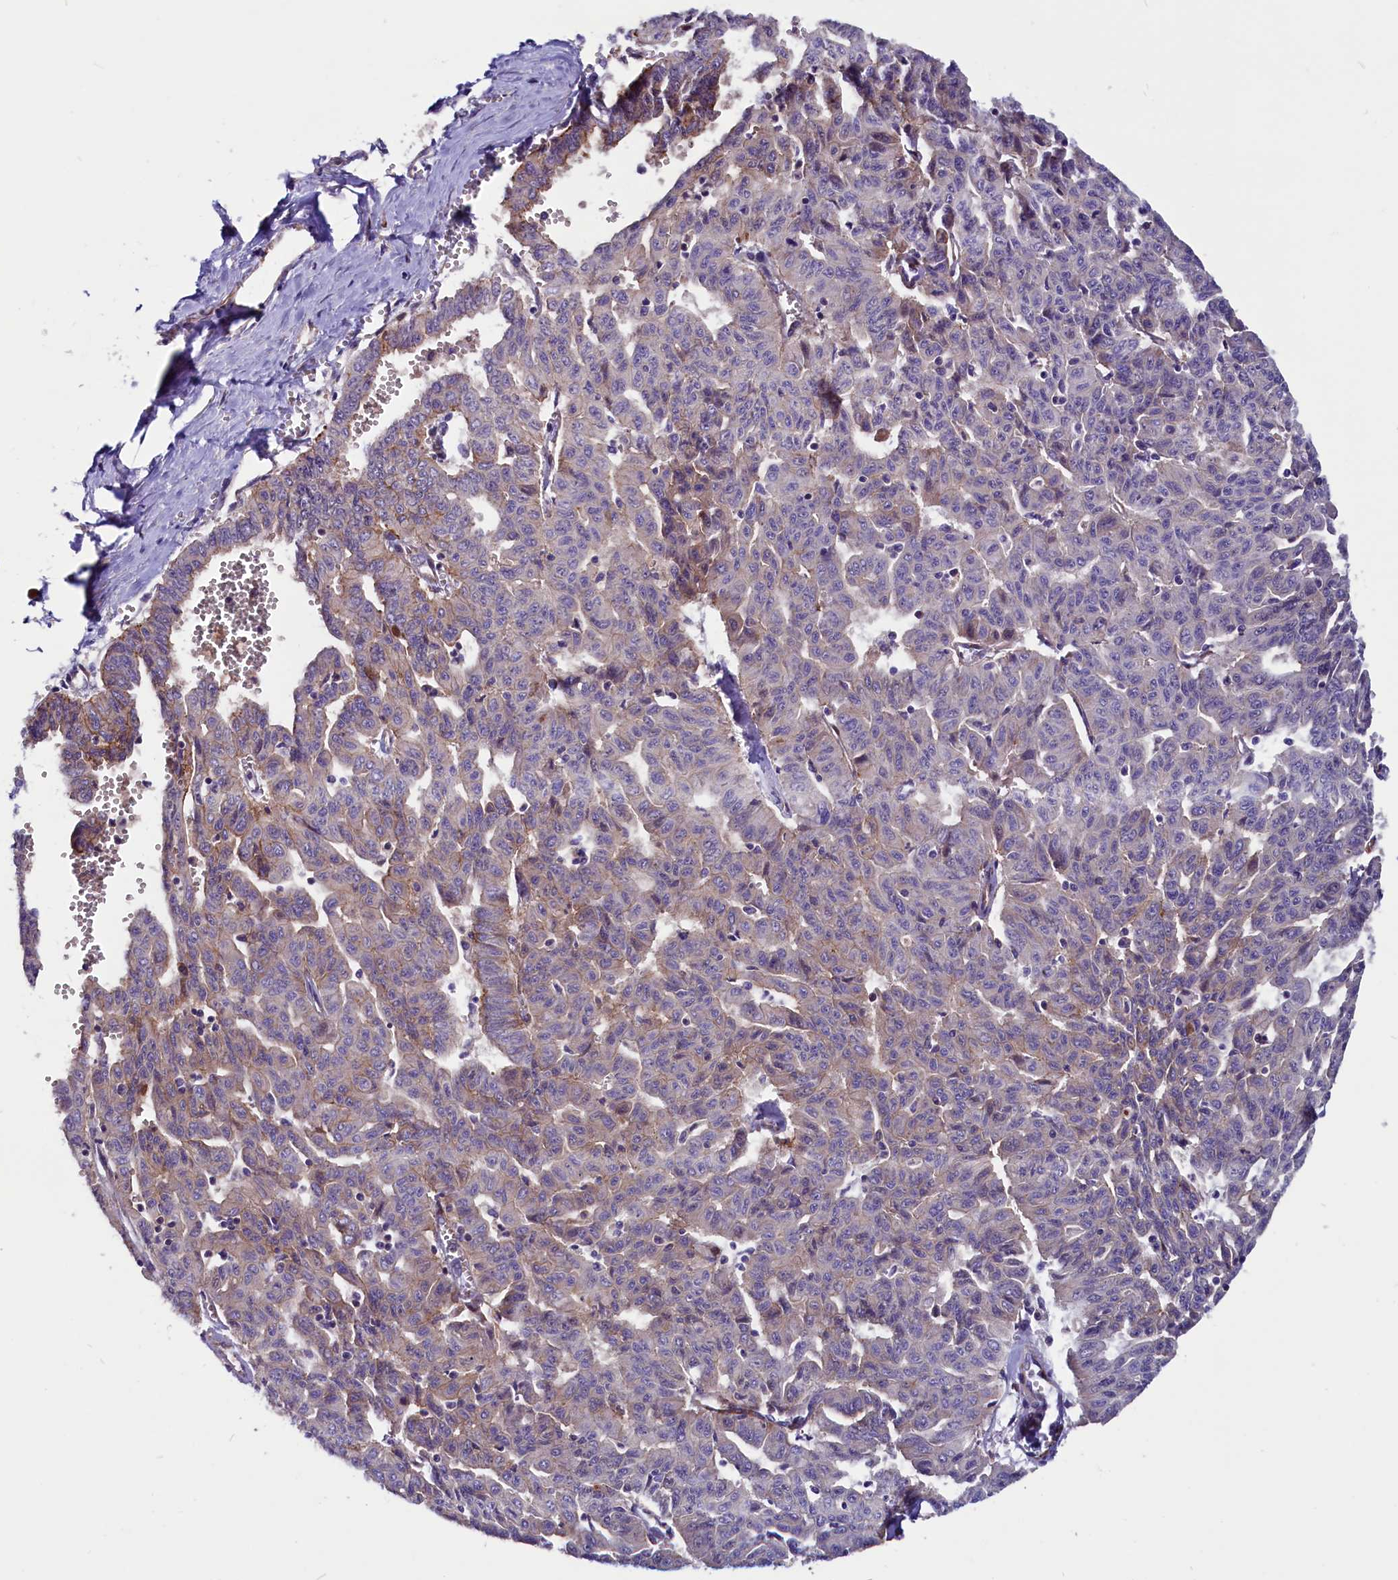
{"staining": {"intensity": "moderate", "quantity": "<25%", "location": "cytoplasmic/membranous"}, "tissue": "liver cancer", "cell_type": "Tumor cells", "image_type": "cancer", "snomed": [{"axis": "morphology", "description": "Cholangiocarcinoma"}, {"axis": "topography", "description": "Liver"}], "caption": "Immunohistochemistry (IHC) photomicrograph of neoplastic tissue: human liver cancer stained using immunohistochemistry (IHC) reveals low levels of moderate protein expression localized specifically in the cytoplasmic/membranous of tumor cells, appearing as a cytoplasmic/membranous brown color.", "gene": "ZNF749", "patient": {"sex": "female", "age": 77}}